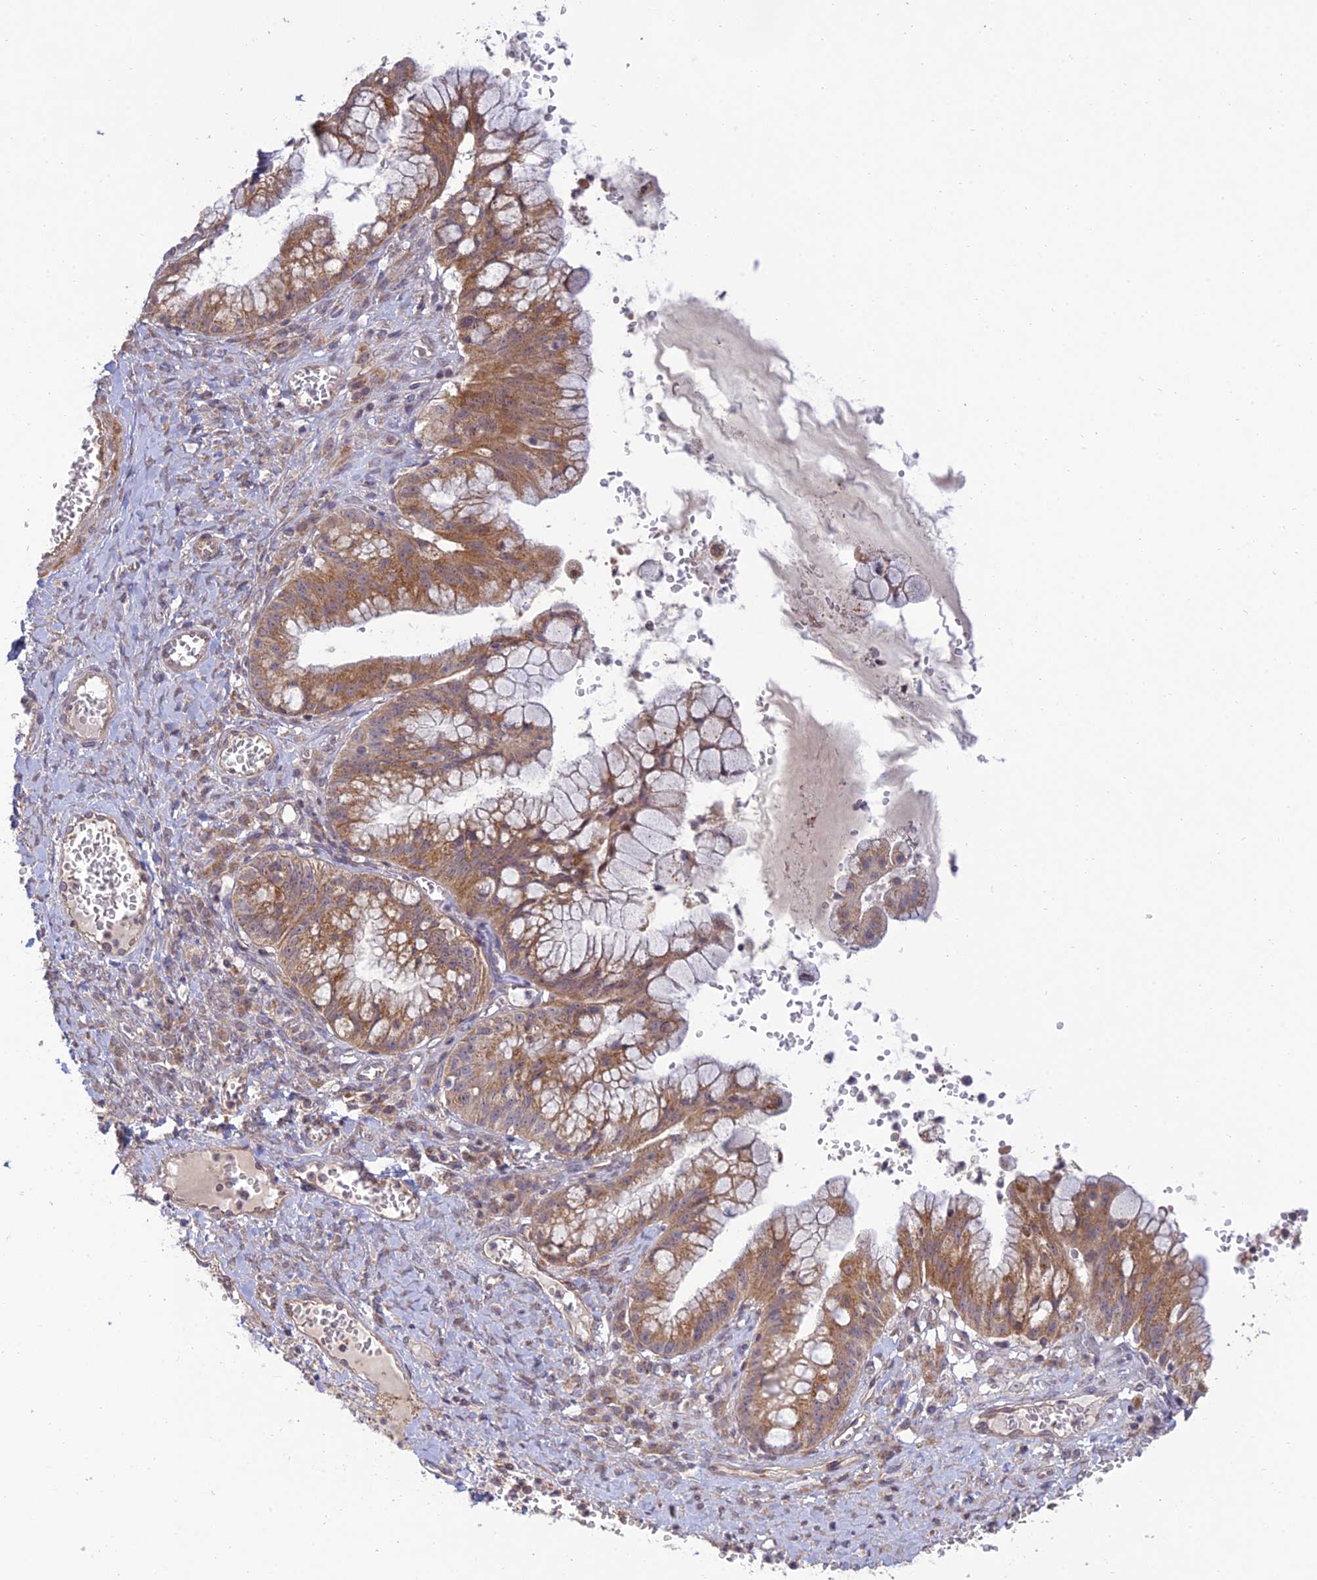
{"staining": {"intensity": "moderate", "quantity": ">75%", "location": "cytoplasmic/membranous"}, "tissue": "ovarian cancer", "cell_type": "Tumor cells", "image_type": "cancer", "snomed": [{"axis": "morphology", "description": "Cystadenocarcinoma, mucinous, NOS"}, {"axis": "topography", "description": "Ovary"}], "caption": "A micrograph of human ovarian cancer stained for a protein exhibits moderate cytoplasmic/membranous brown staining in tumor cells.", "gene": "C3orf20", "patient": {"sex": "female", "age": 70}}